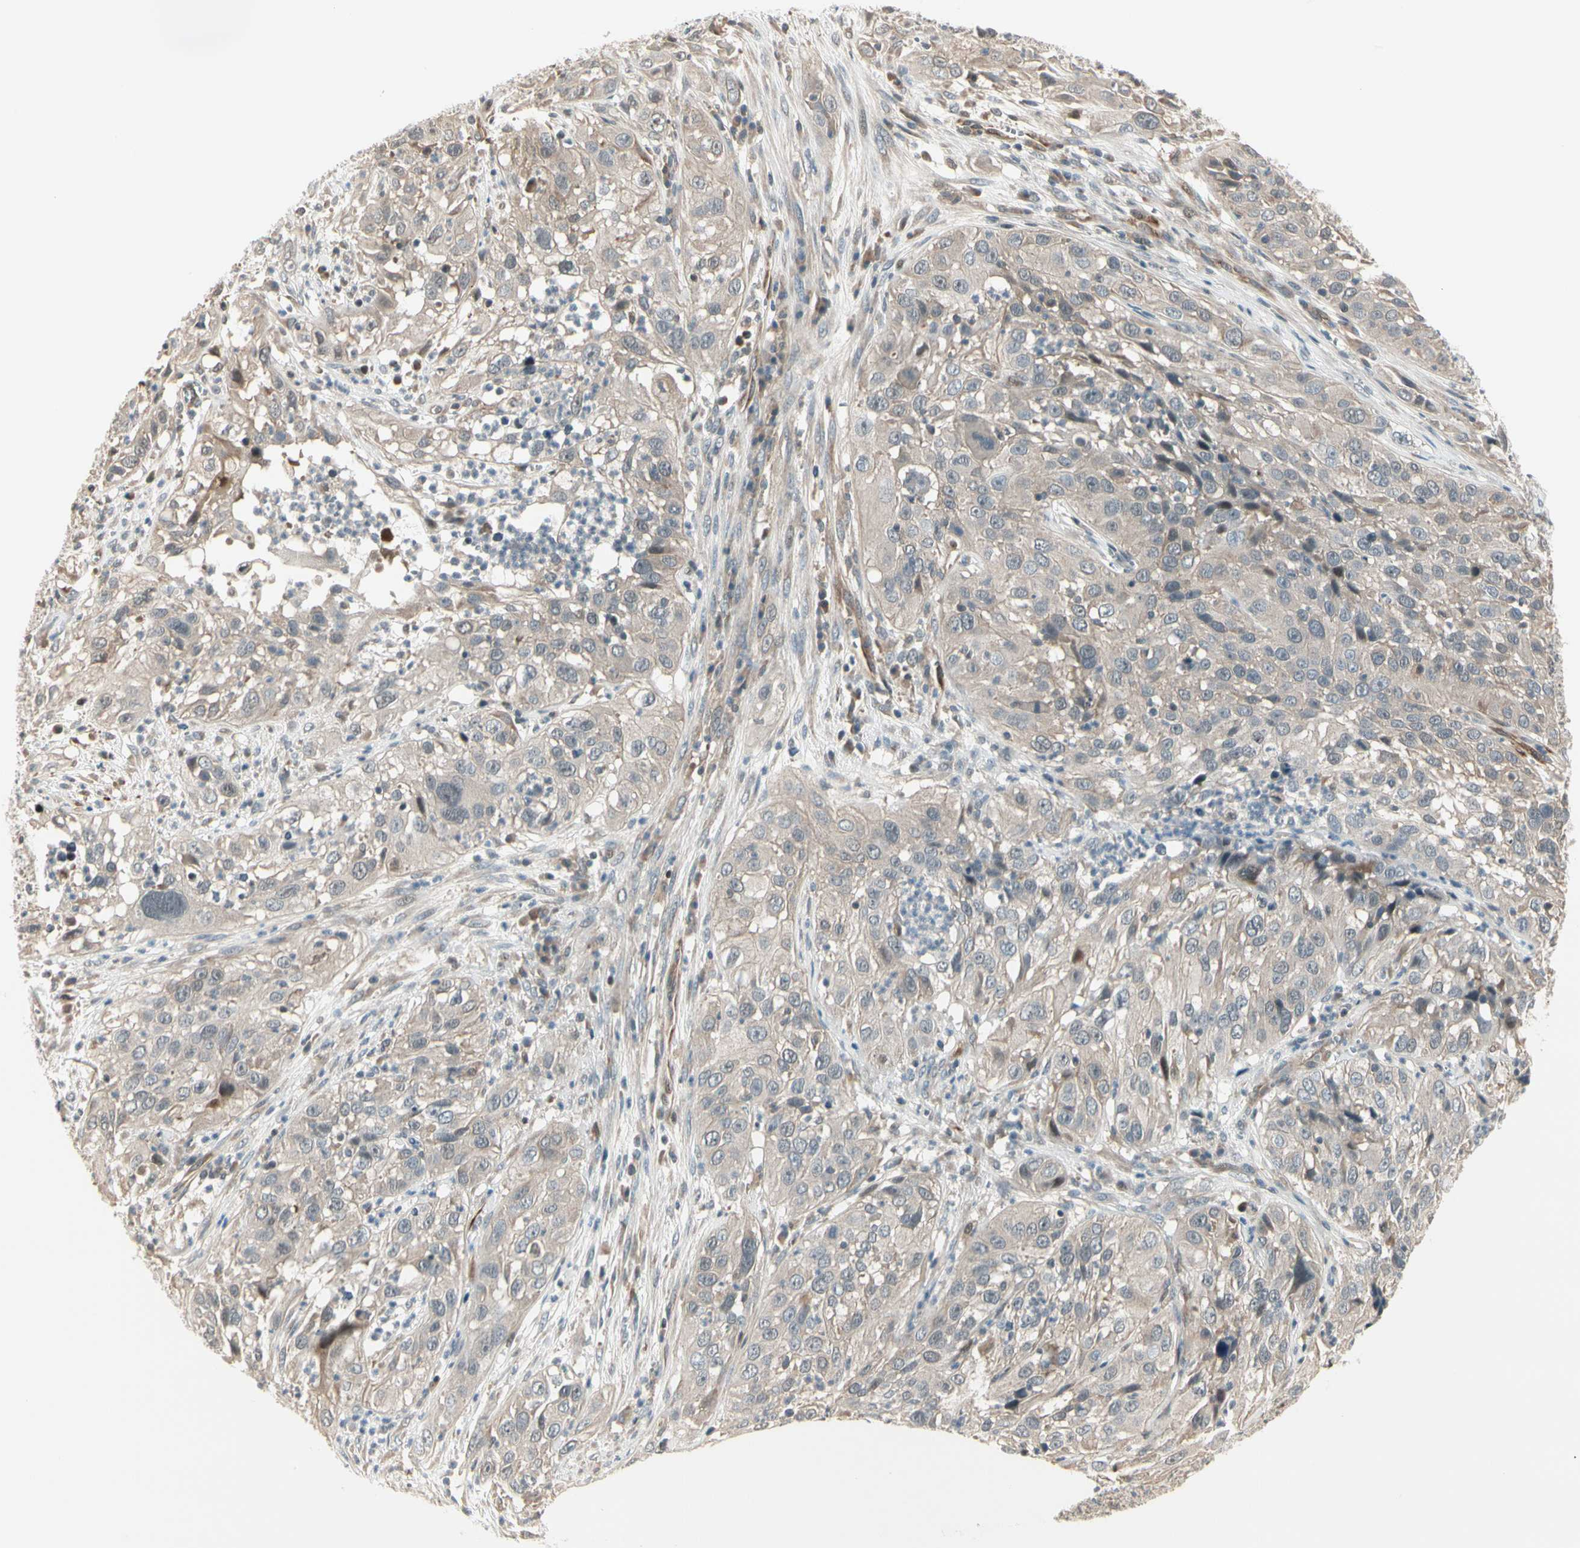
{"staining": {"intensity": "weak", "quantity": "25%-75%", "location": "cytoplasmic/membranous"}, "tissue": "cervical cancer", "cell_type": "Tumor cells", "image_type": "cancer", "snomed": [{"axis": "morphology", "description": "Squamous cell carcinoma, NOS"}, {"axis": "topography", "description": "Cervix"}], "caption": "Weak cytoplasmic/membranous expression for a protein is identified in approximately 25%-75% of tumor cells of squamous cell carcinoma (cervical) using immunohistochemistry (IHC).", "gene": "SVBP", "patient": {"sex": "female", "age": 32}}